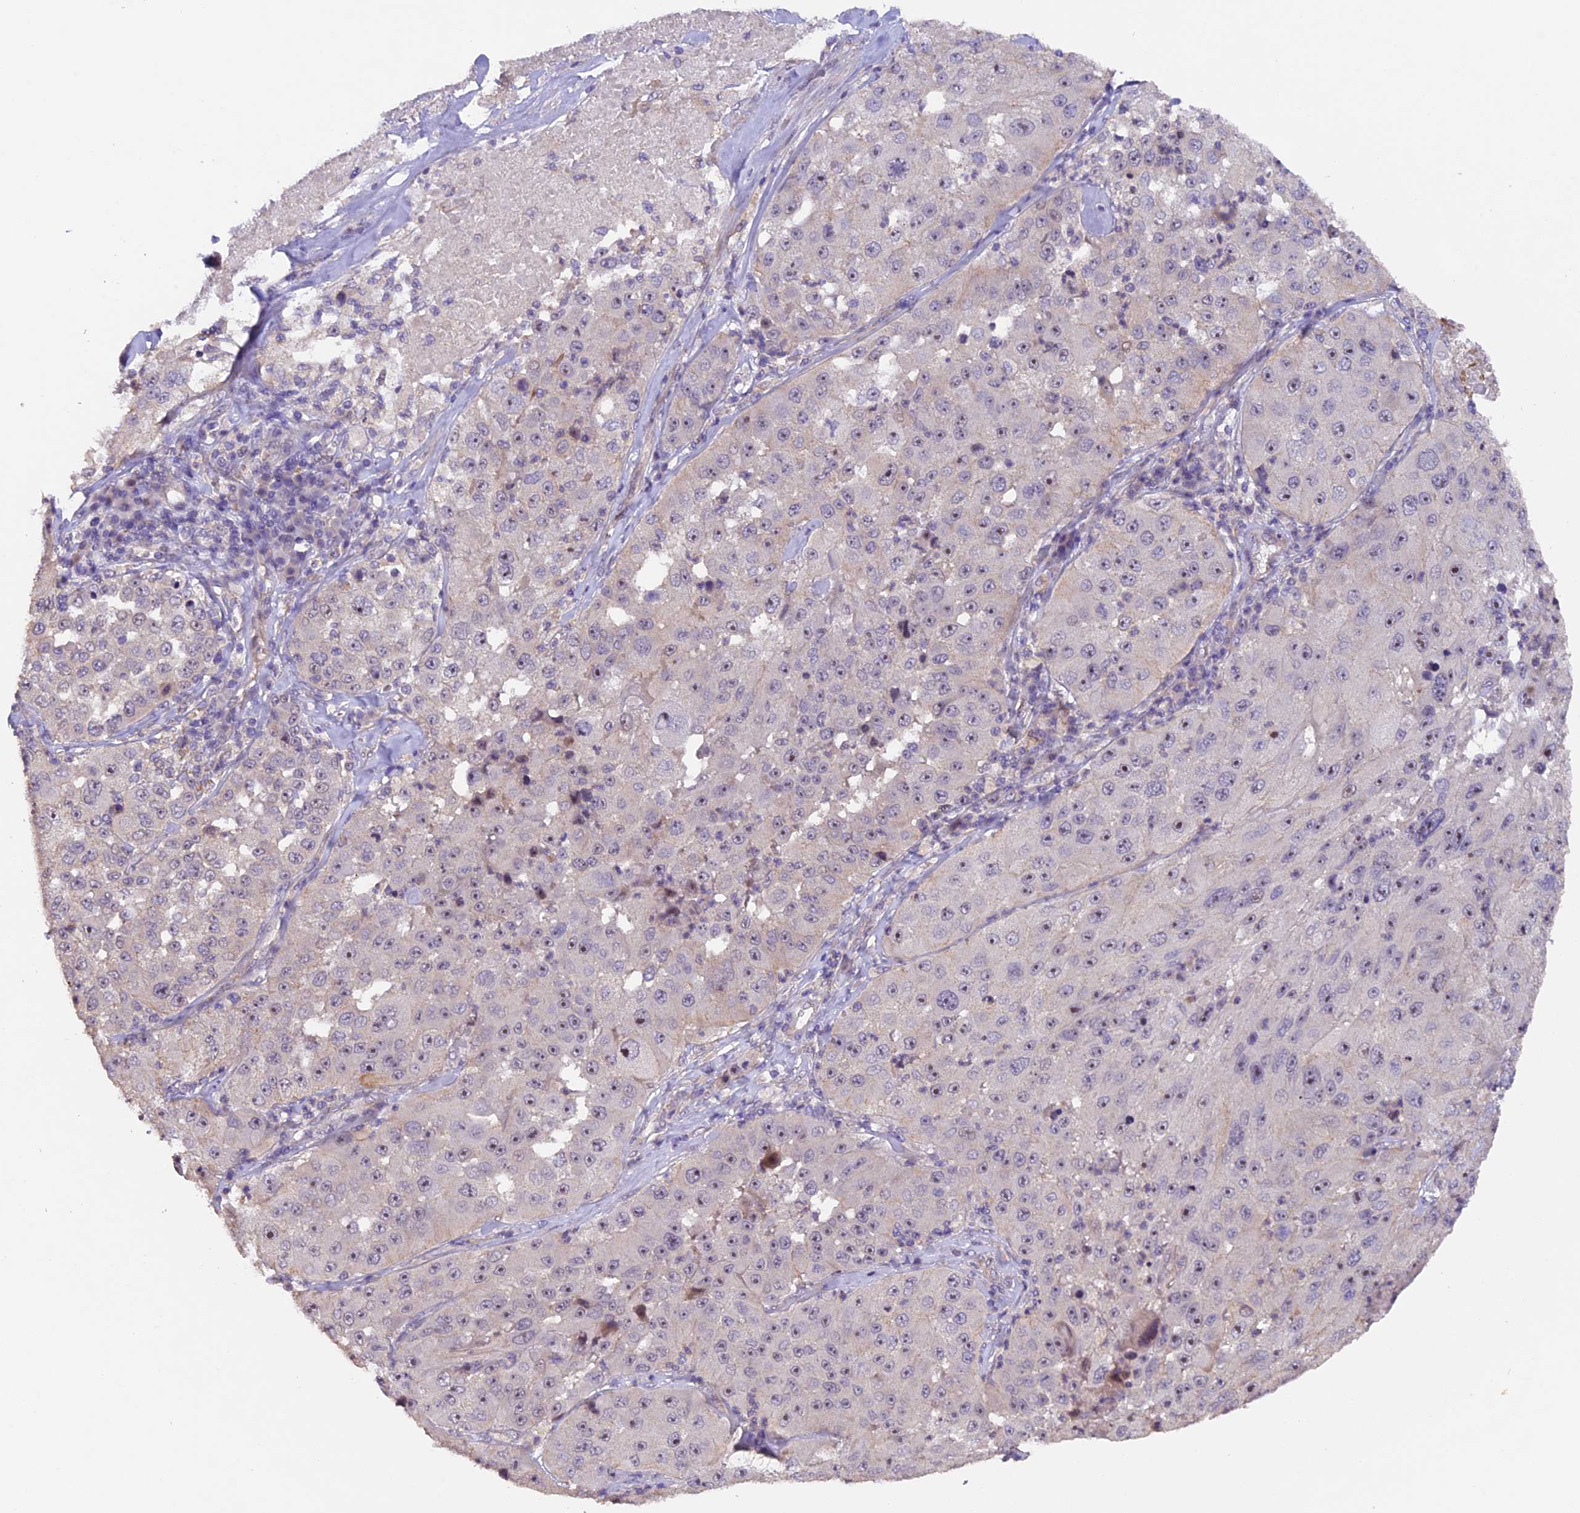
{"staining": {"intensity": "negative", "quantity": "none", "location": "none"}, "tissue": "melanoma", "cell_type": "Tumor cells", "image_type": "cancer", "snomed": [{"axis": "morphology", "description": "Malignant melanoma, Metastatic site"}, {"axis": "topography", "description": "Lymph node"}], "caption": "The IHC histopathology image has no significant expression in tumor cells of malignant melanoma (metastatic site) tissue. Brightfield microscopy of immunohistochemistry stained with DAB (brown) and hematoxylin (blue), captured at high magnification.", "gene": "GNB5", "patient": {"sex": "male", "age": 62}}